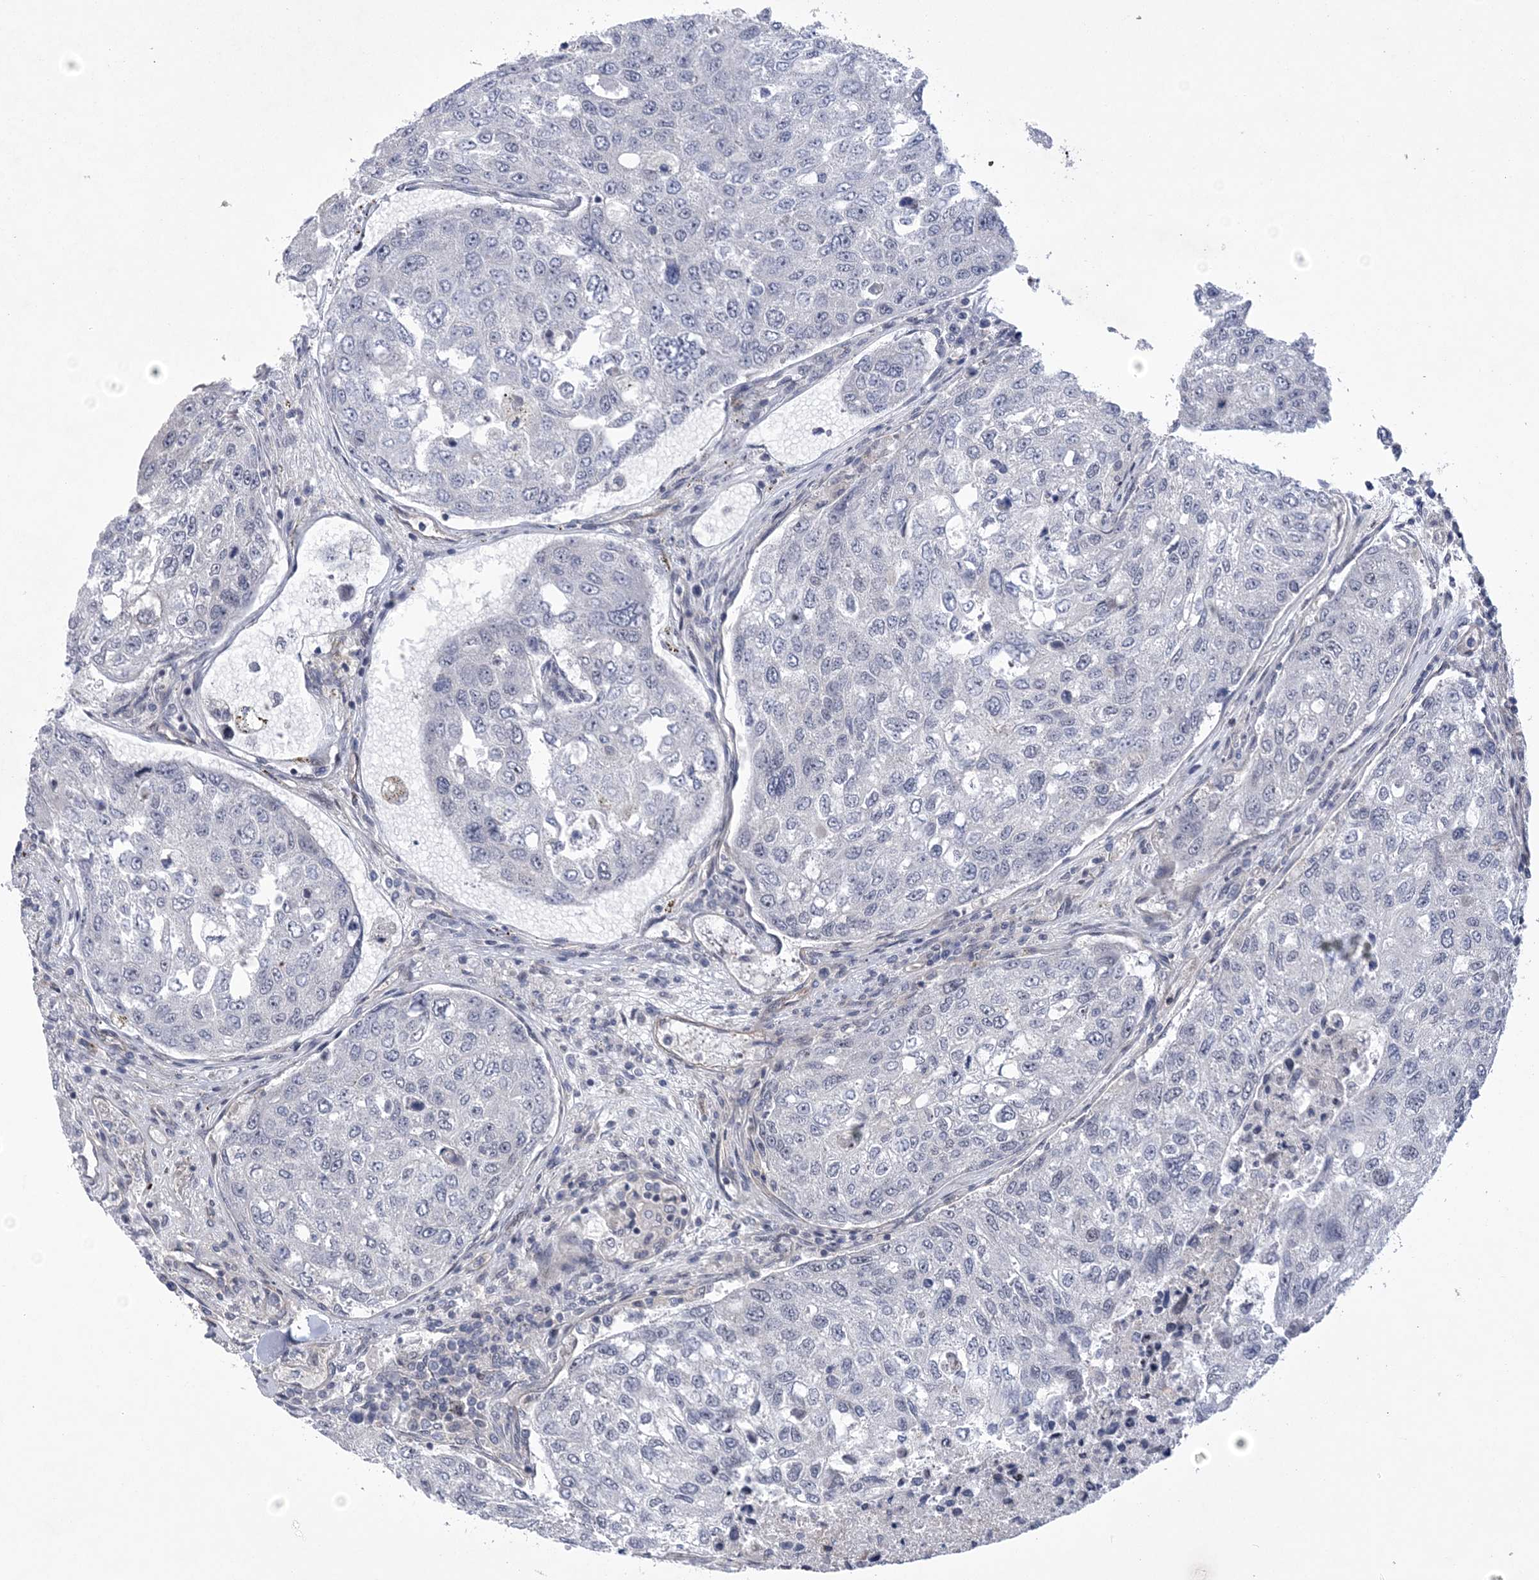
{"staining": {"intensity": "negative", "quantity": "none", "location": "none"}, "tissue": "urothelial cancer", "cell_type": "Tumor cells", "image_type": "cancer", "snomed": [{"axis": "morphology", "description": "Urothelial carcinoma, High grade"}, {"axis": "topography", "description": "Lymph node"}, {"axis": "topography", "description": "Urinary bladder"}], "caption": "Tumor cells show no significant protein expression in high-grade urothelial carcinoma. Nuclei are stained in blue.", "gene": "HOMEZ", "patient": {"sex": "male", "age": 51}}